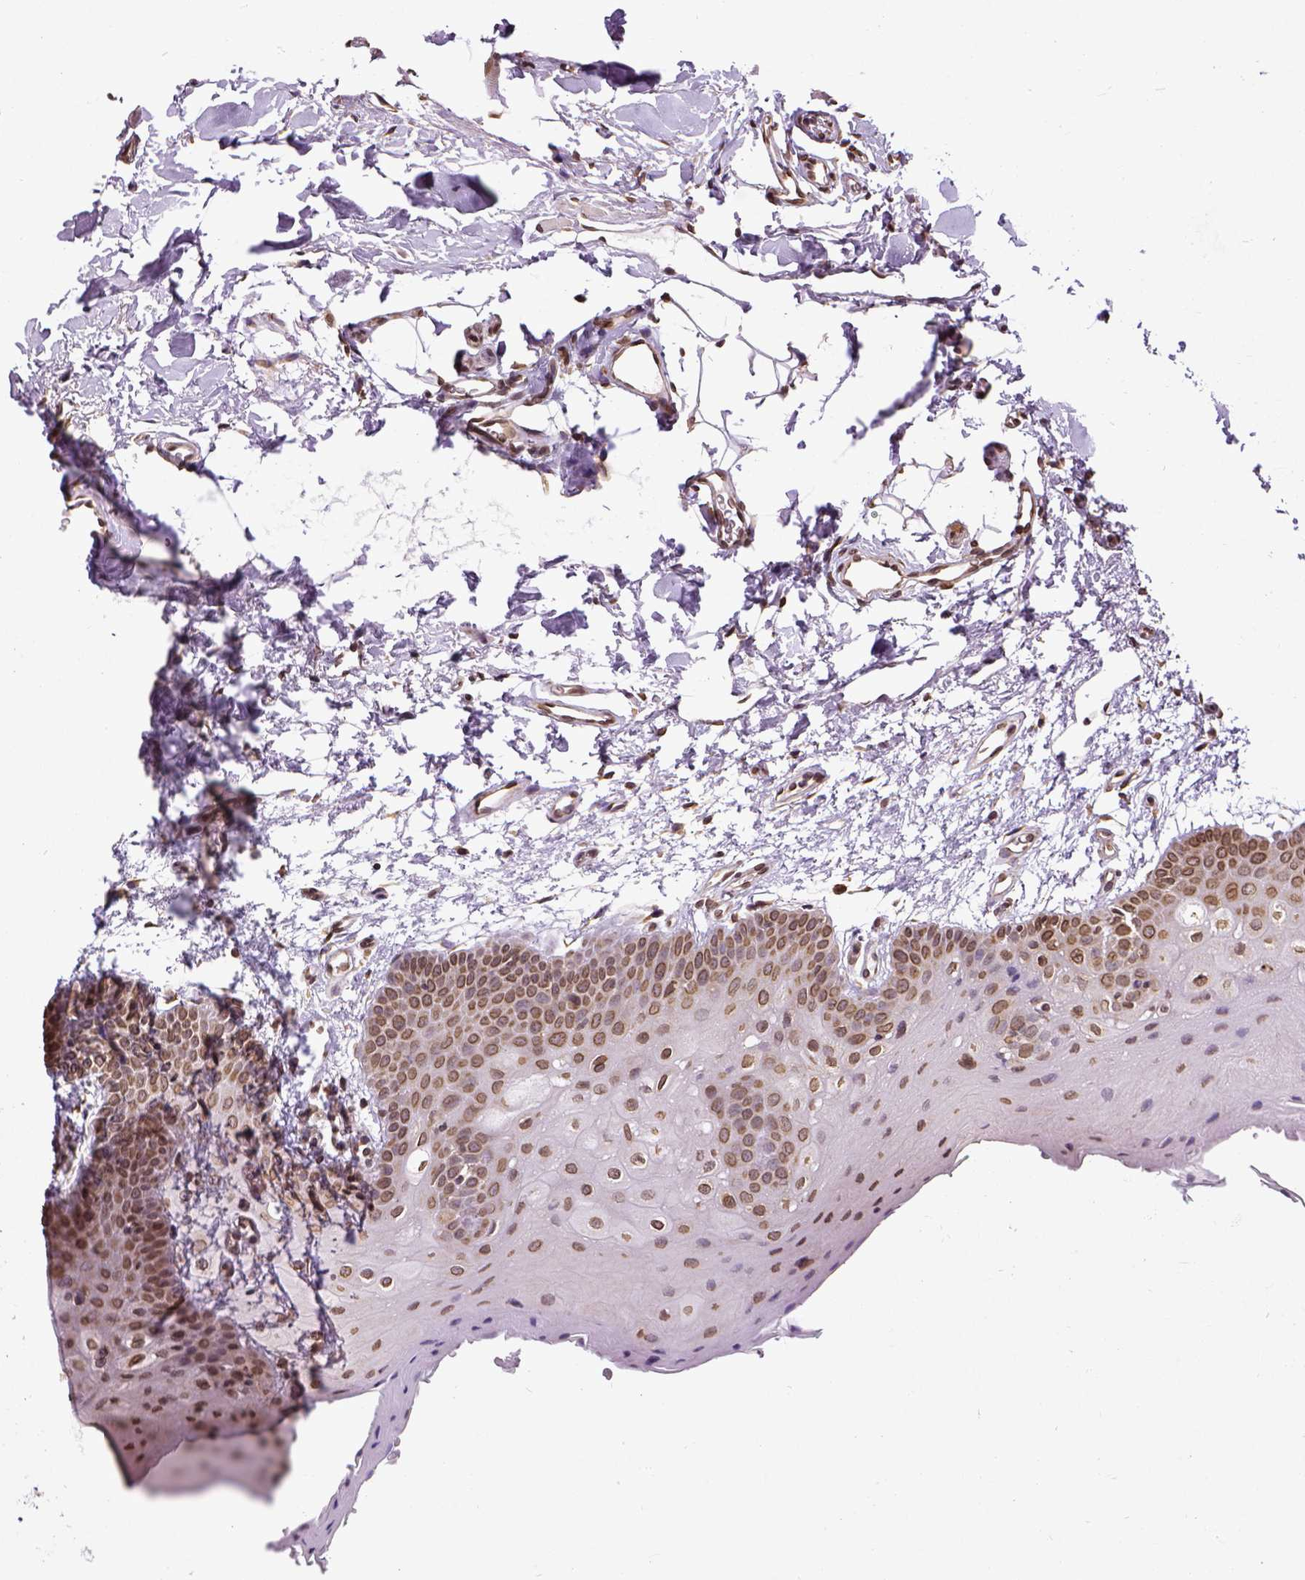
{"staining": {"intensity": "moderate", "quantity": ">75%", "location": "cytoplasmic/membranous,nuclear"}, "tissue": "oral mucosa", "cell_type": "Squamous epithelial cells", "image_type": "normal", "snomed": [{"axis": "morphology", "description": "Normal tissue, NOS"}, {"axis": "morphology", "description": "Squamous cell carcinoma, NOS"}, {"axis": "topography", "description": "Oral tissue"}, {"axis": "topography", "description": "Head-Neck"}], "caption": "IHC of benign oral mucosa demonstrates medium levels of moderate cytoplasmic/membranous,nuclear staining in approximately >75% of squamous epithelial cells.", "gene": "MTDH", "patient": {"sex": "female", "age": 50}}